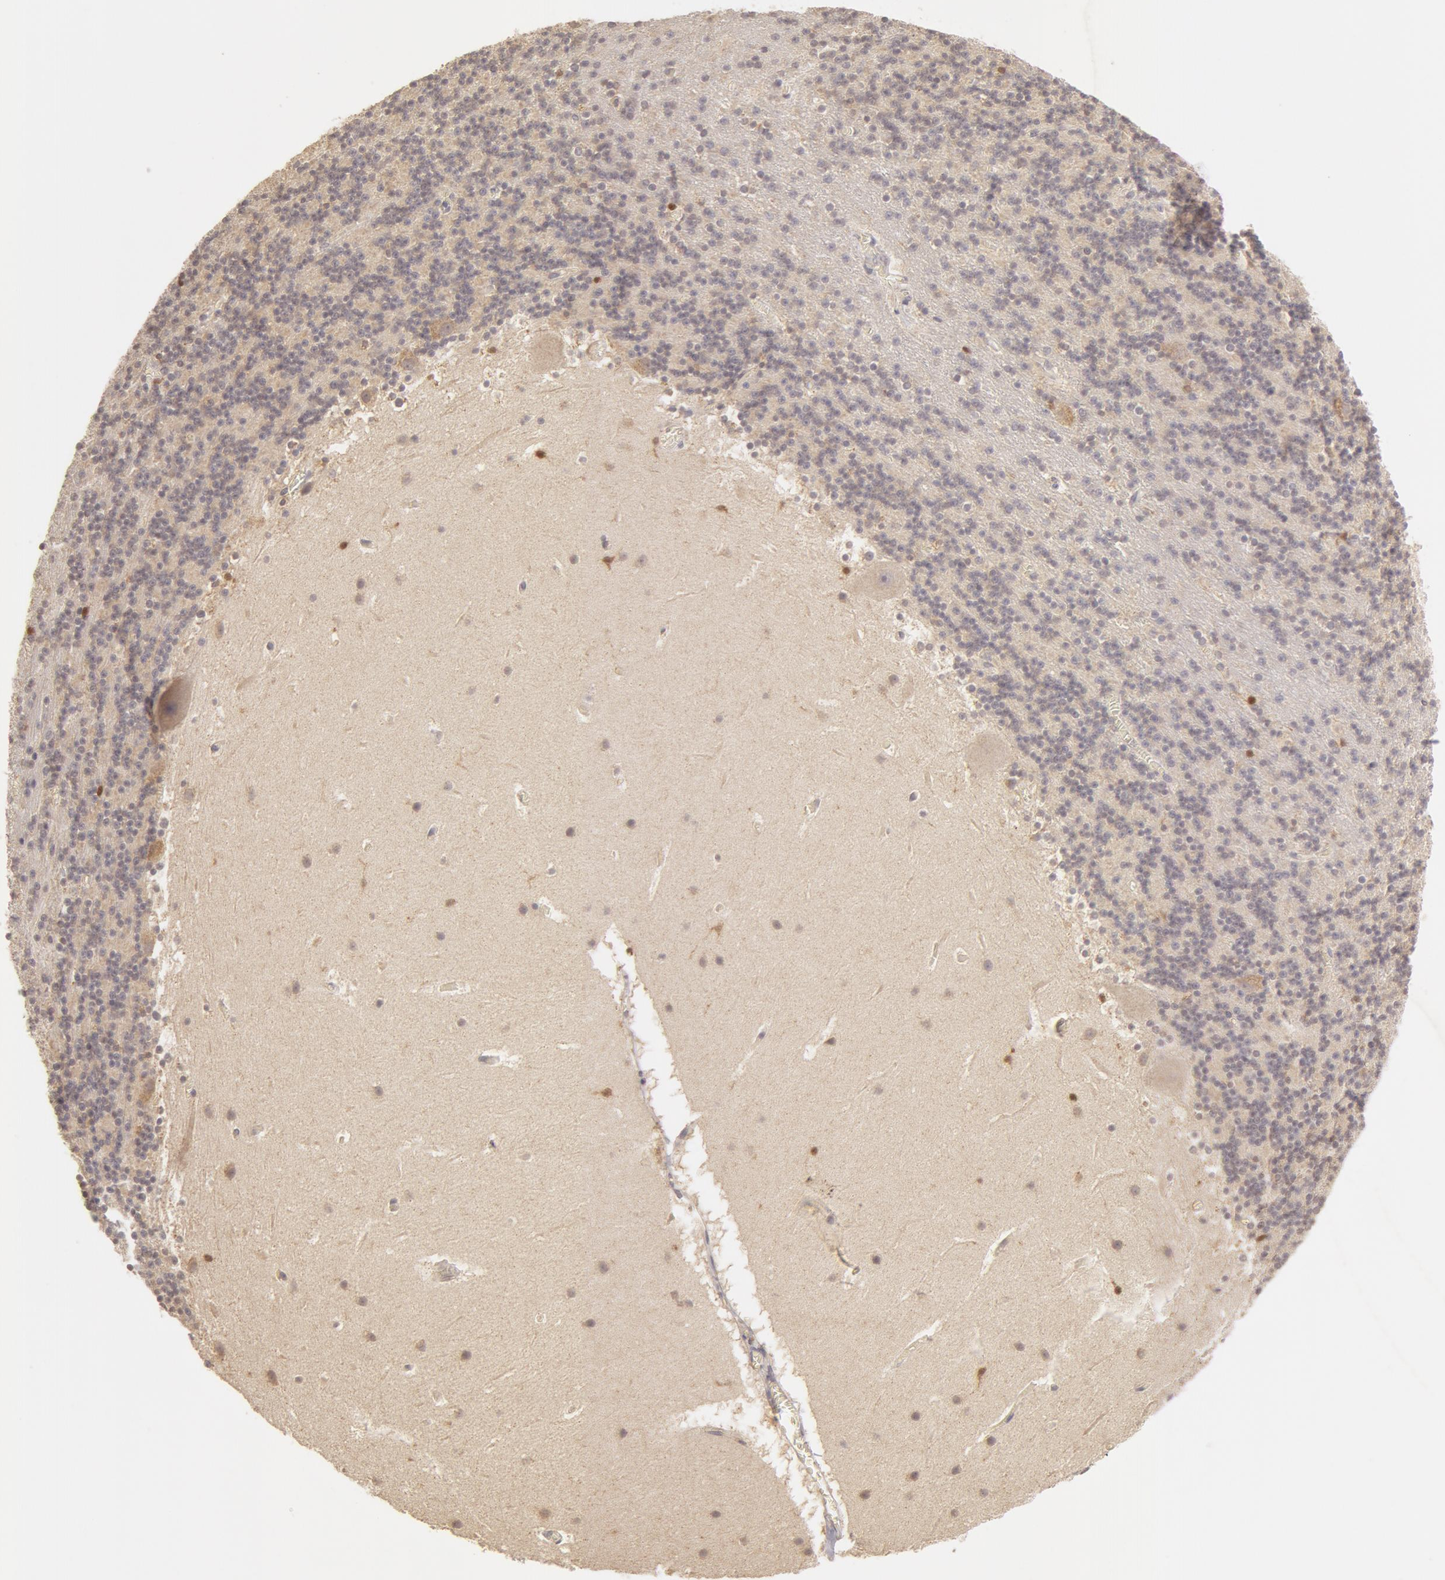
{"staining": {"intensity": "negative", "quantity": "none", "location": "none"}, "tissue": "cerebellum", "cell_type": "Cells in granular layer", "image_type": "normal", "snomed": [{"axis": "morphology", "description": "Normal tissue, NOS"}, {"axis": "topography", "description": "Cerebellum"}], "caption": "An immunohistochemistry (IHC) image of normal cerebellum is shown. There is no staining in cells in granular layer of cerebellum. (Brightfield microscopy of DAB (3,3'-diaminobenzidine) immunohistochemistry (IHC) at high magnification).", "gene": "ADPRH", "patient": {"sex": "male", "age": 45}}